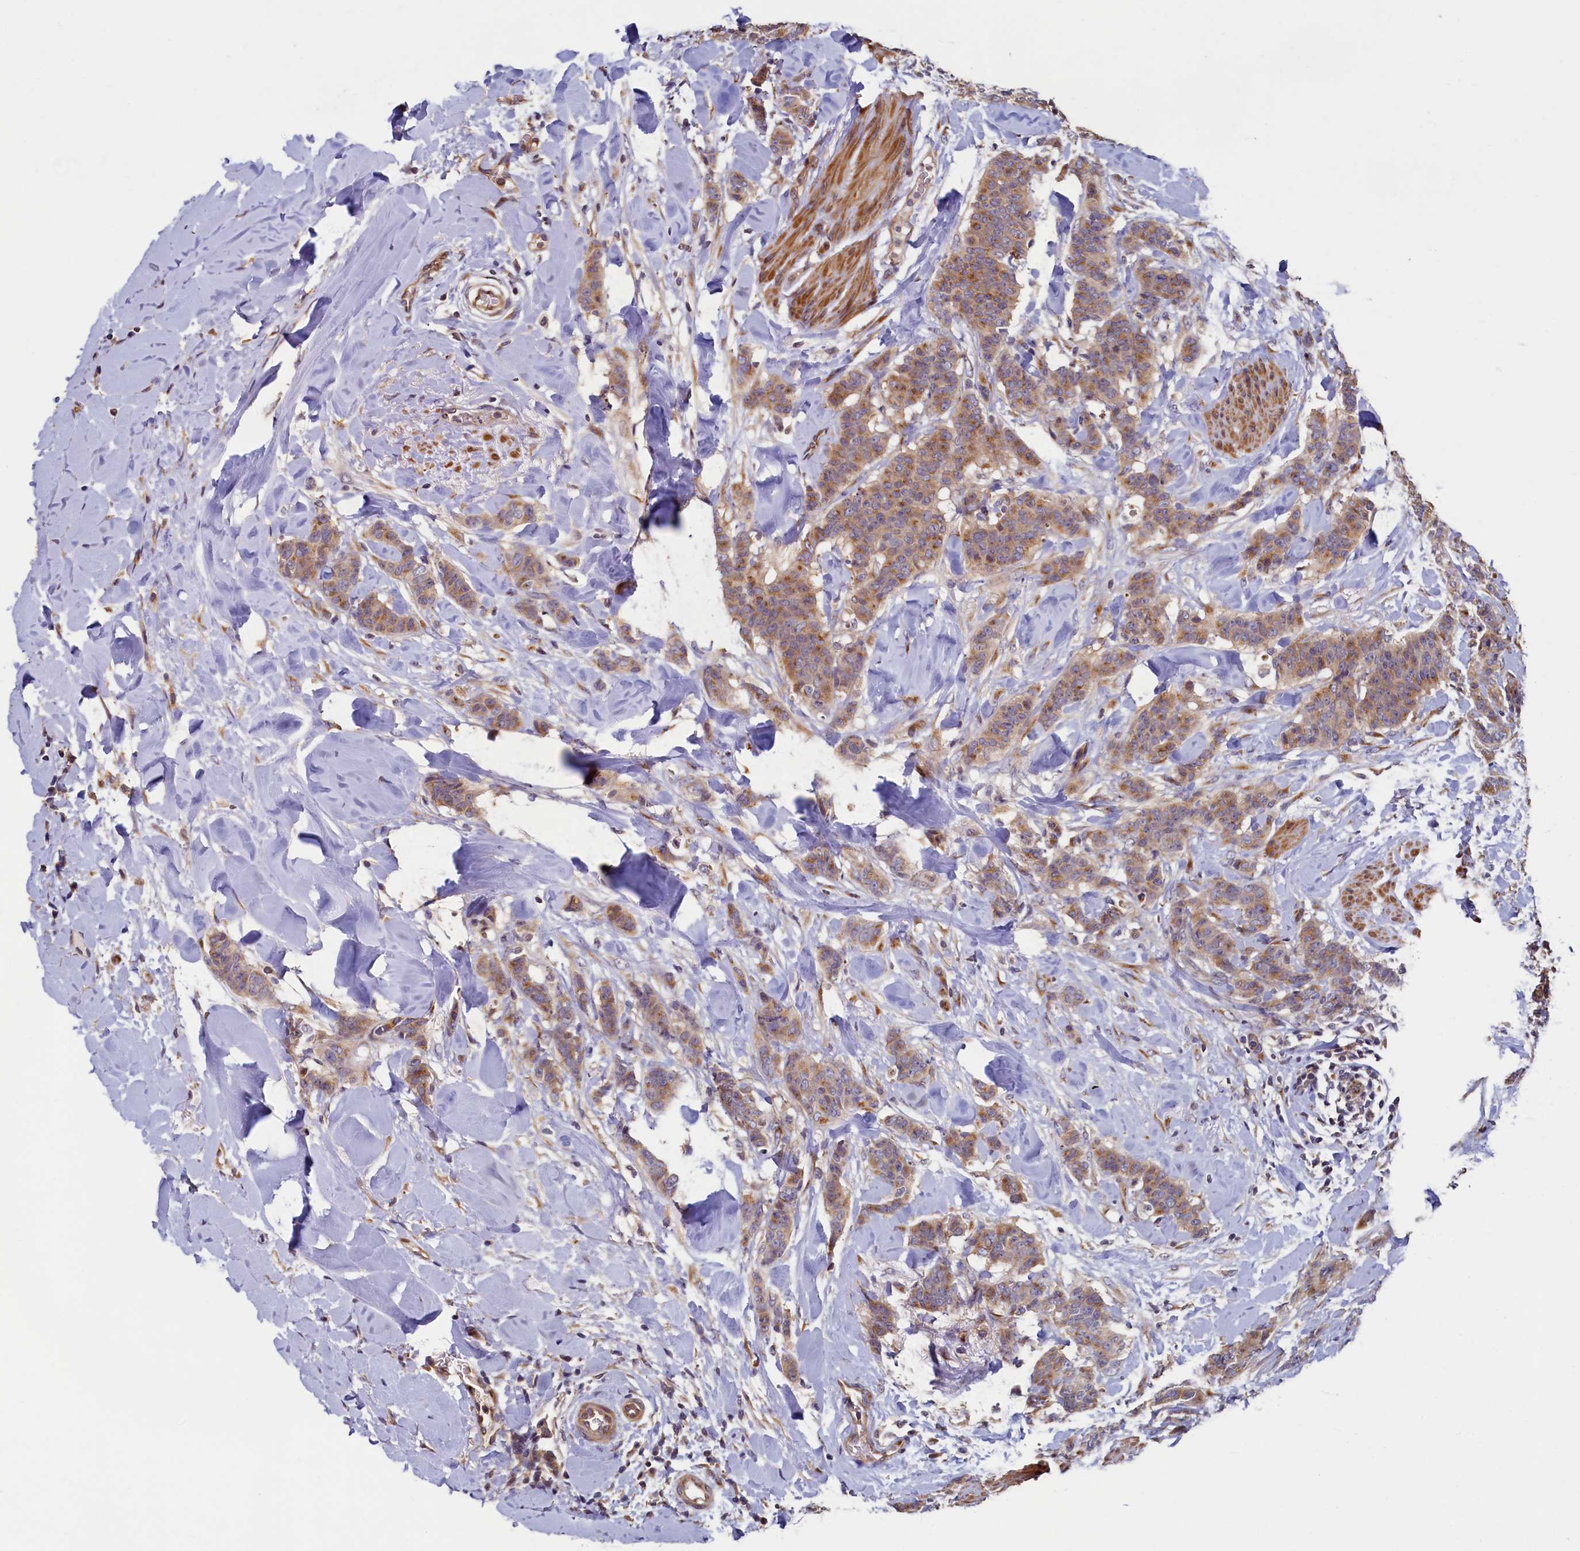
{"staining": {"intensity": "moderate", "quantity": ">75%", "location": "cytoplasmic/membranous"}, "tissue": "breast cancer", "cell_type": "Tumor cells", "image_type": "cancer", "snomed": [{"axis": "morphology", "description": "Duct carcinoma"}, {"axis": "topography", "description": "Breast"}], "caption": "Tumor cells show medium levels of moderate cytoplasmic/membranous expression in approximately >75% of cells in human breast cancer (invasive ductal carcinoma). (DAB (3,3'-diaminobenzidine) = brown stain, brightfield microscopy at high magnification).", "gene": "TMEM181", "patient": {"sex": "female", "age": 40}}